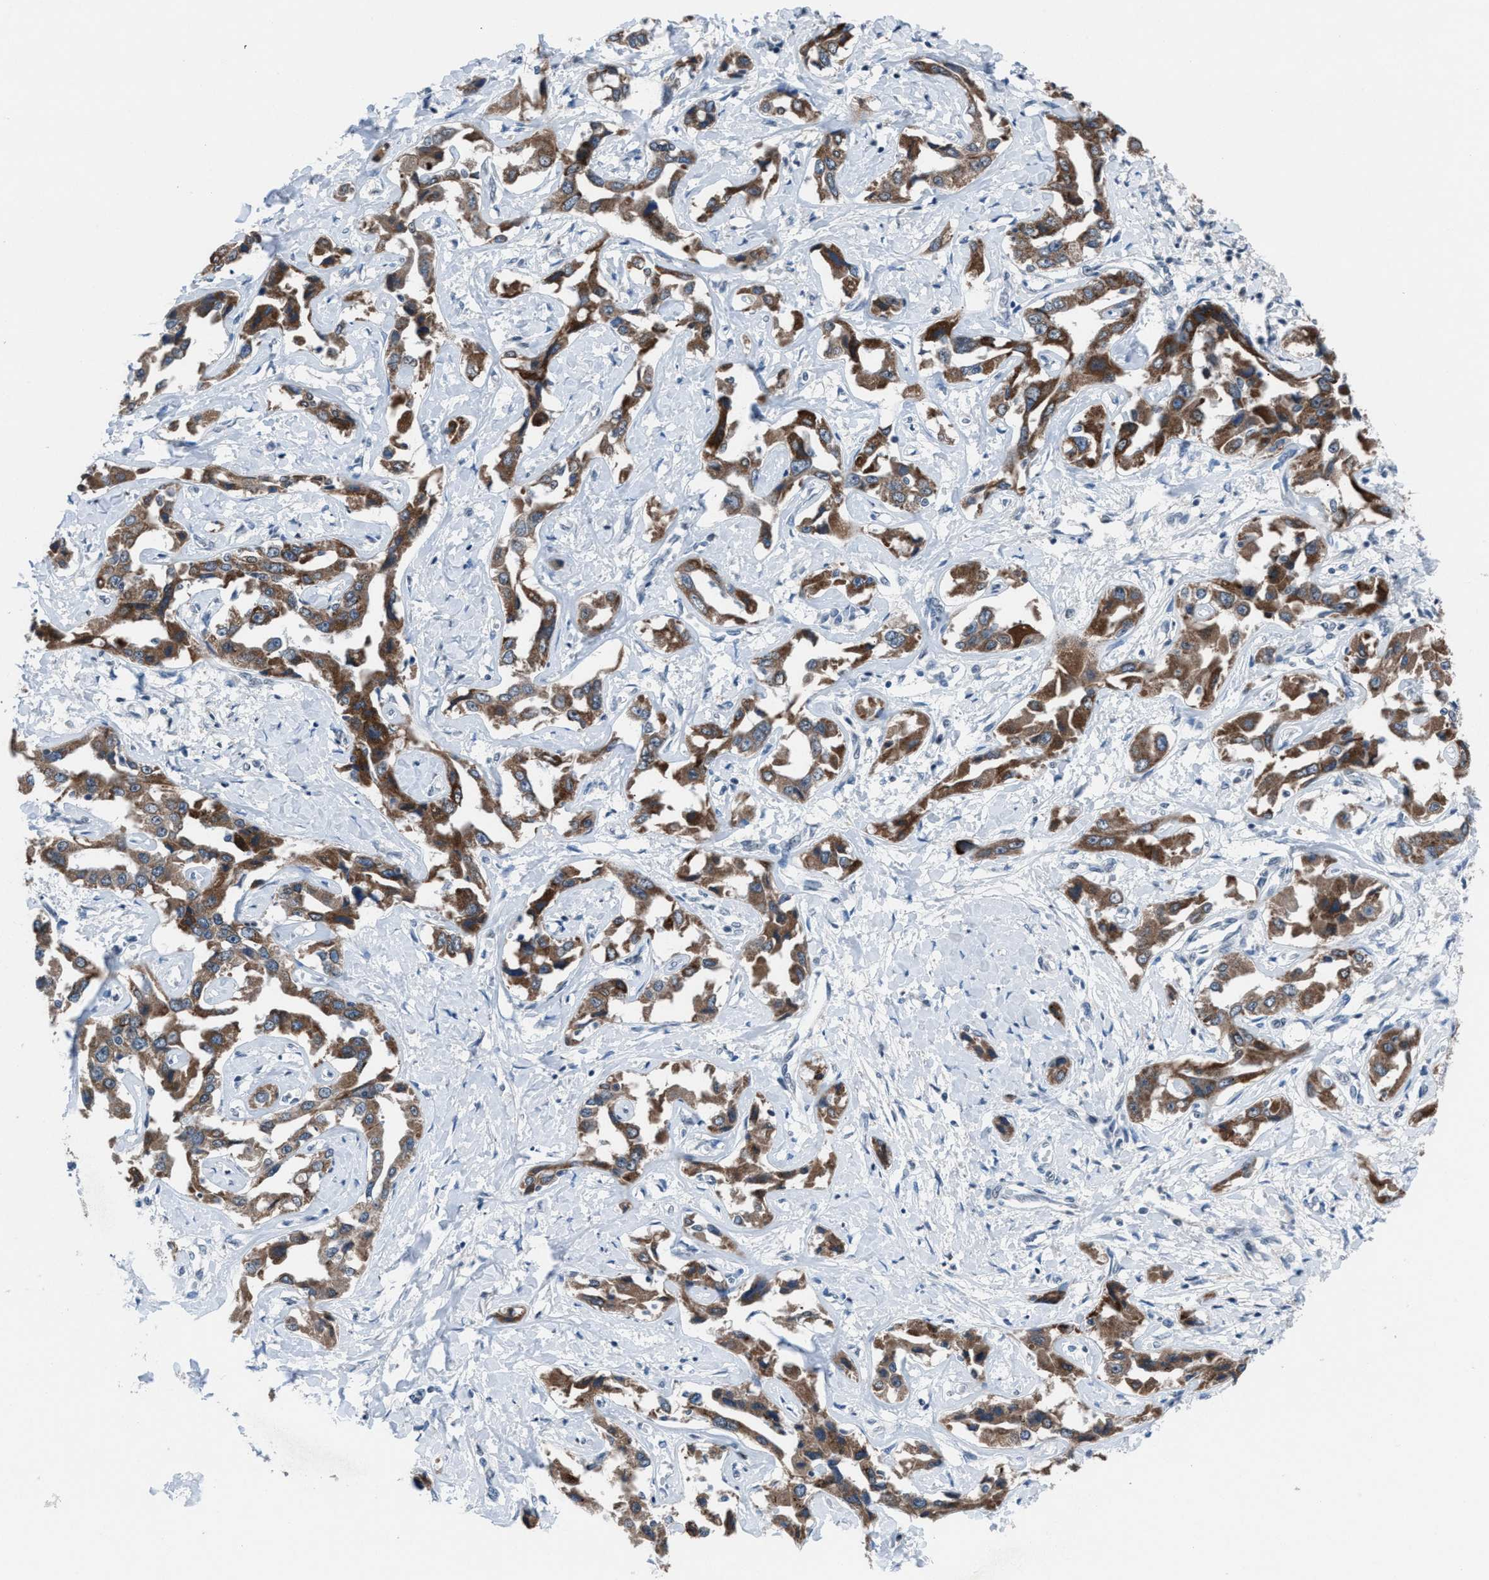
{"staining": {"intensity": "moderate", "quantity": ">75%", "location": "cytoplasmic/membranous"}, "tissue": "liver cancer", "cell_type": "Tumor cells", "image_type": "cancer", "snomed": [{"axis": "morphology", "description": "Cholangiocarcinoma"}, {"axis": "topography", "description": "Liver"}], "caption": "Immunohistochemistry (IHC) staining of cholangiocarcinoma (liver), which demonstrates medium levels of moderate cytoplasmic/membranous staining in about >75% of tumor cells indicating moderate cytoplasmic/membranous protein positivity. The staining was performed using DAB (brown) for protein detection and nuclei were counterstained in hematoxylin (blue).", "gene": "ANAPC11", "patient": {"sex": "male", "age": 59}}